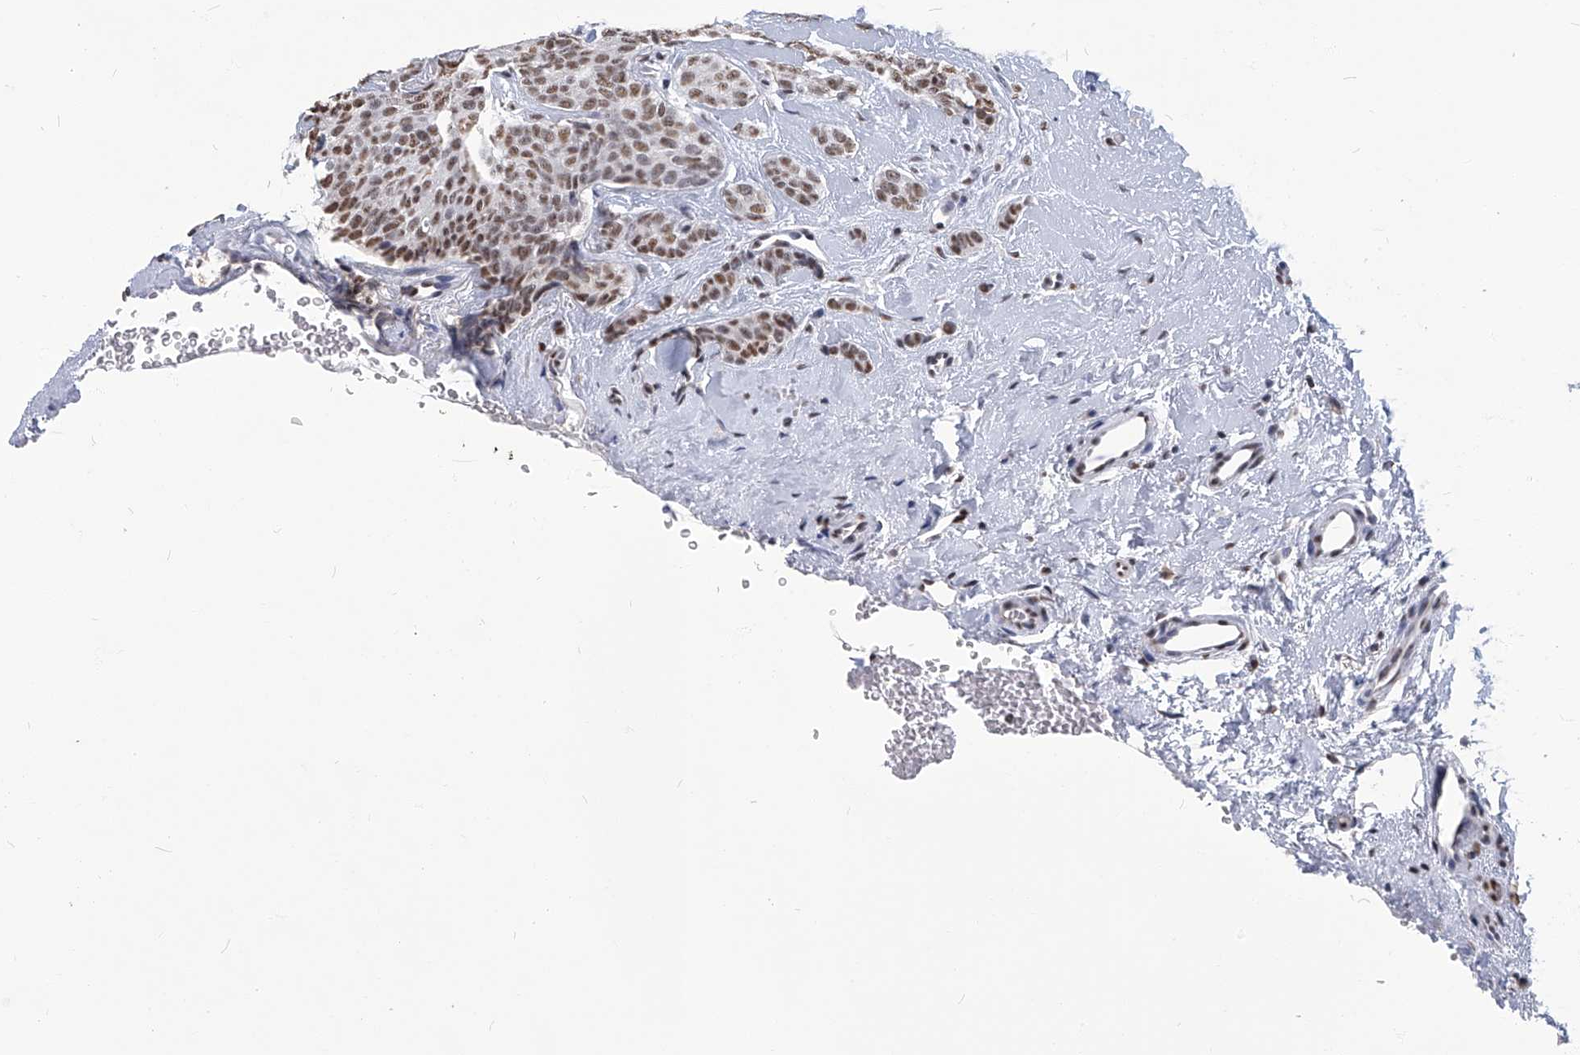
{"staining": {"intensity": "moderate", "quantity": ">75%", "location": "nuclear"}, "tissue": "breast cancer", "cell_type": "Tumor cells", "image_type": "cancer", "snomed": [{"axis": "morphology", "description": "Lobular carcinoma"}, {"axis": "topography", "description": "Skin"}, {"axis": "topography", "description": "Breast"}], "caption": "Moderate nuclear staining is seen in approximately >75% of tumor cells in breast cancer (lobular carcinoma).", "gene": "HBP1", "patient": {"sex": "female", "age": 46}}